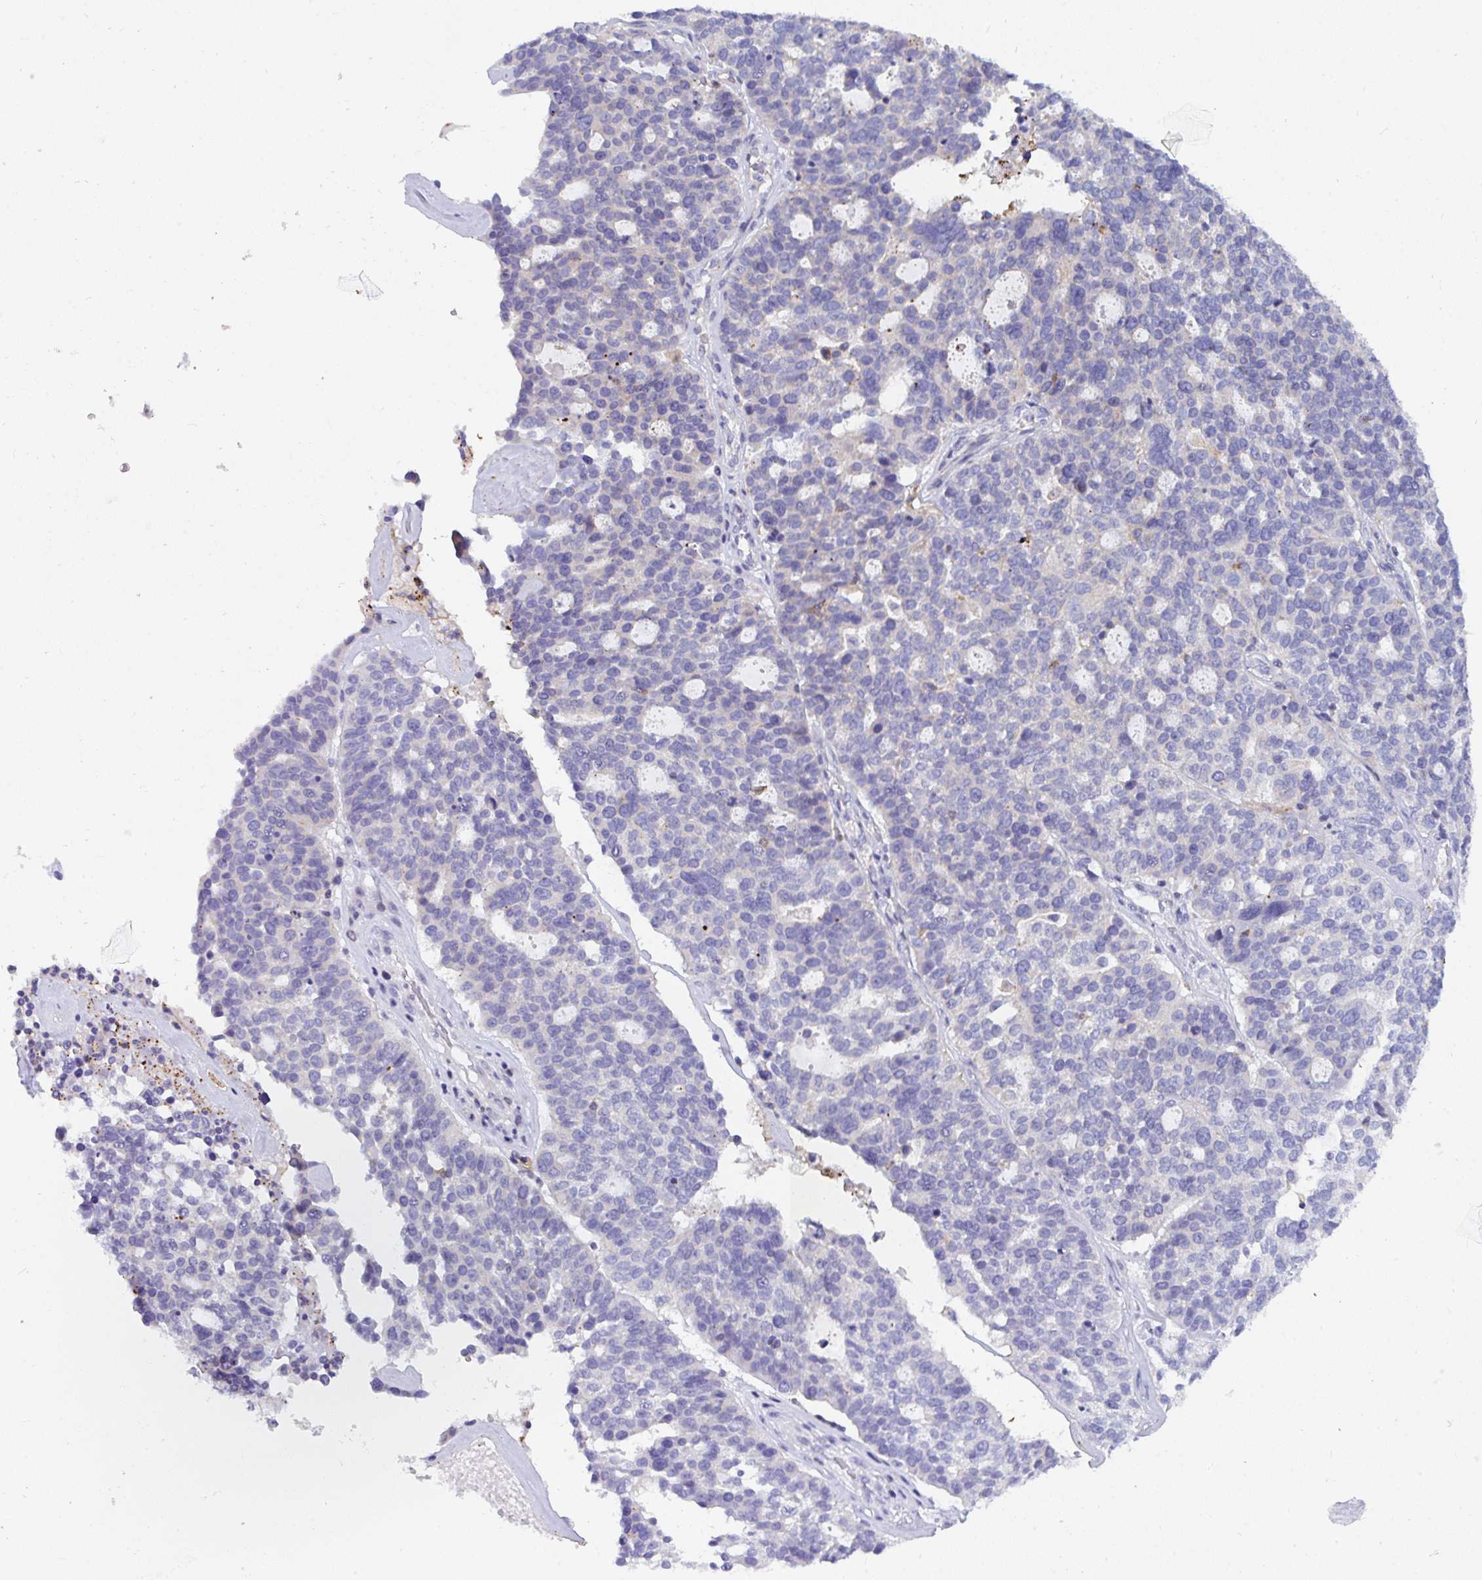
{"staining": {"intensity": "negative", "quantity": "none", "location": "none"}, "tissue": "ovarian cancer", "cell_type": "Tumor cells", "image_type": "cancer", "snomed": [{"axis": "morphology", "description": "Cystadenocarcinoma, serous, NOS"}, {"axis": "topography", "description": "Ovary"}], "caption": "A high-resolution micrograph shows immunohistochemistry staining of ovarian cancer (serous cystadenocarcinoma), which demonstrates no significant positivity in tumor cells.", "gene": "FRMD3", "patient": {"sex": "female", "age": 59}}